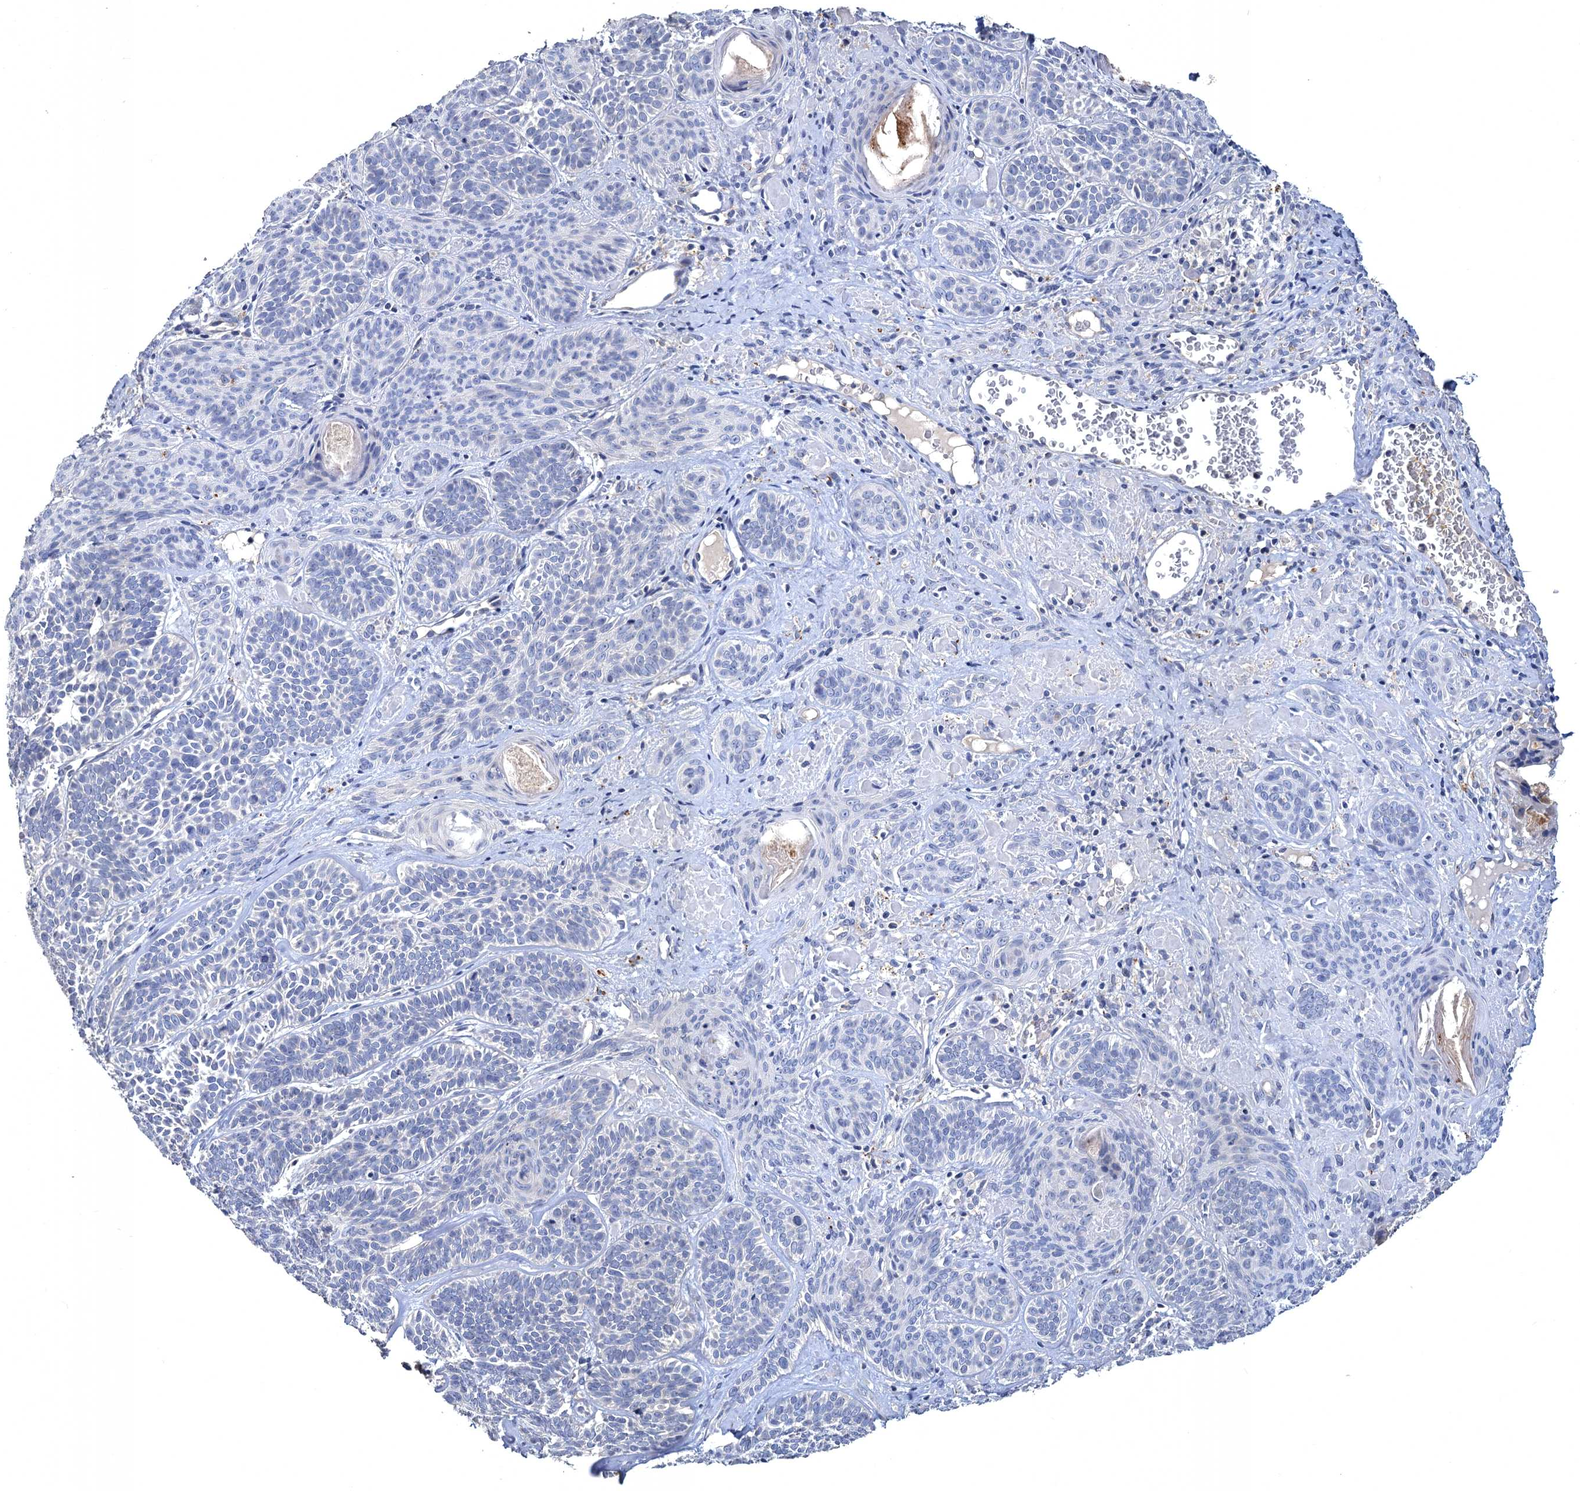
{"staining": {"intensity": "negative", "quantity": "none", "location": "none"}, "tissue": "skin cancer", "cell_type": "Tumor cells", "image_type": "cancer", "snomed": [{"axis": "morphology", "description": "Basal cell carcinoma"}, {"axis": "topography", "description": "Skin"}], "caption": "Skin cancer was stained to show a protein in brown. There is no significant positivity in tumor cells. (Stains: DAB (3,3'-diaminobenzidine) immunohistochemistry with hematoxylin counter stain, Microscopy: brightfield microscopy at high magnification).", "gene": "ATP9A", "patient": {"sex": "male", "age": 85}}